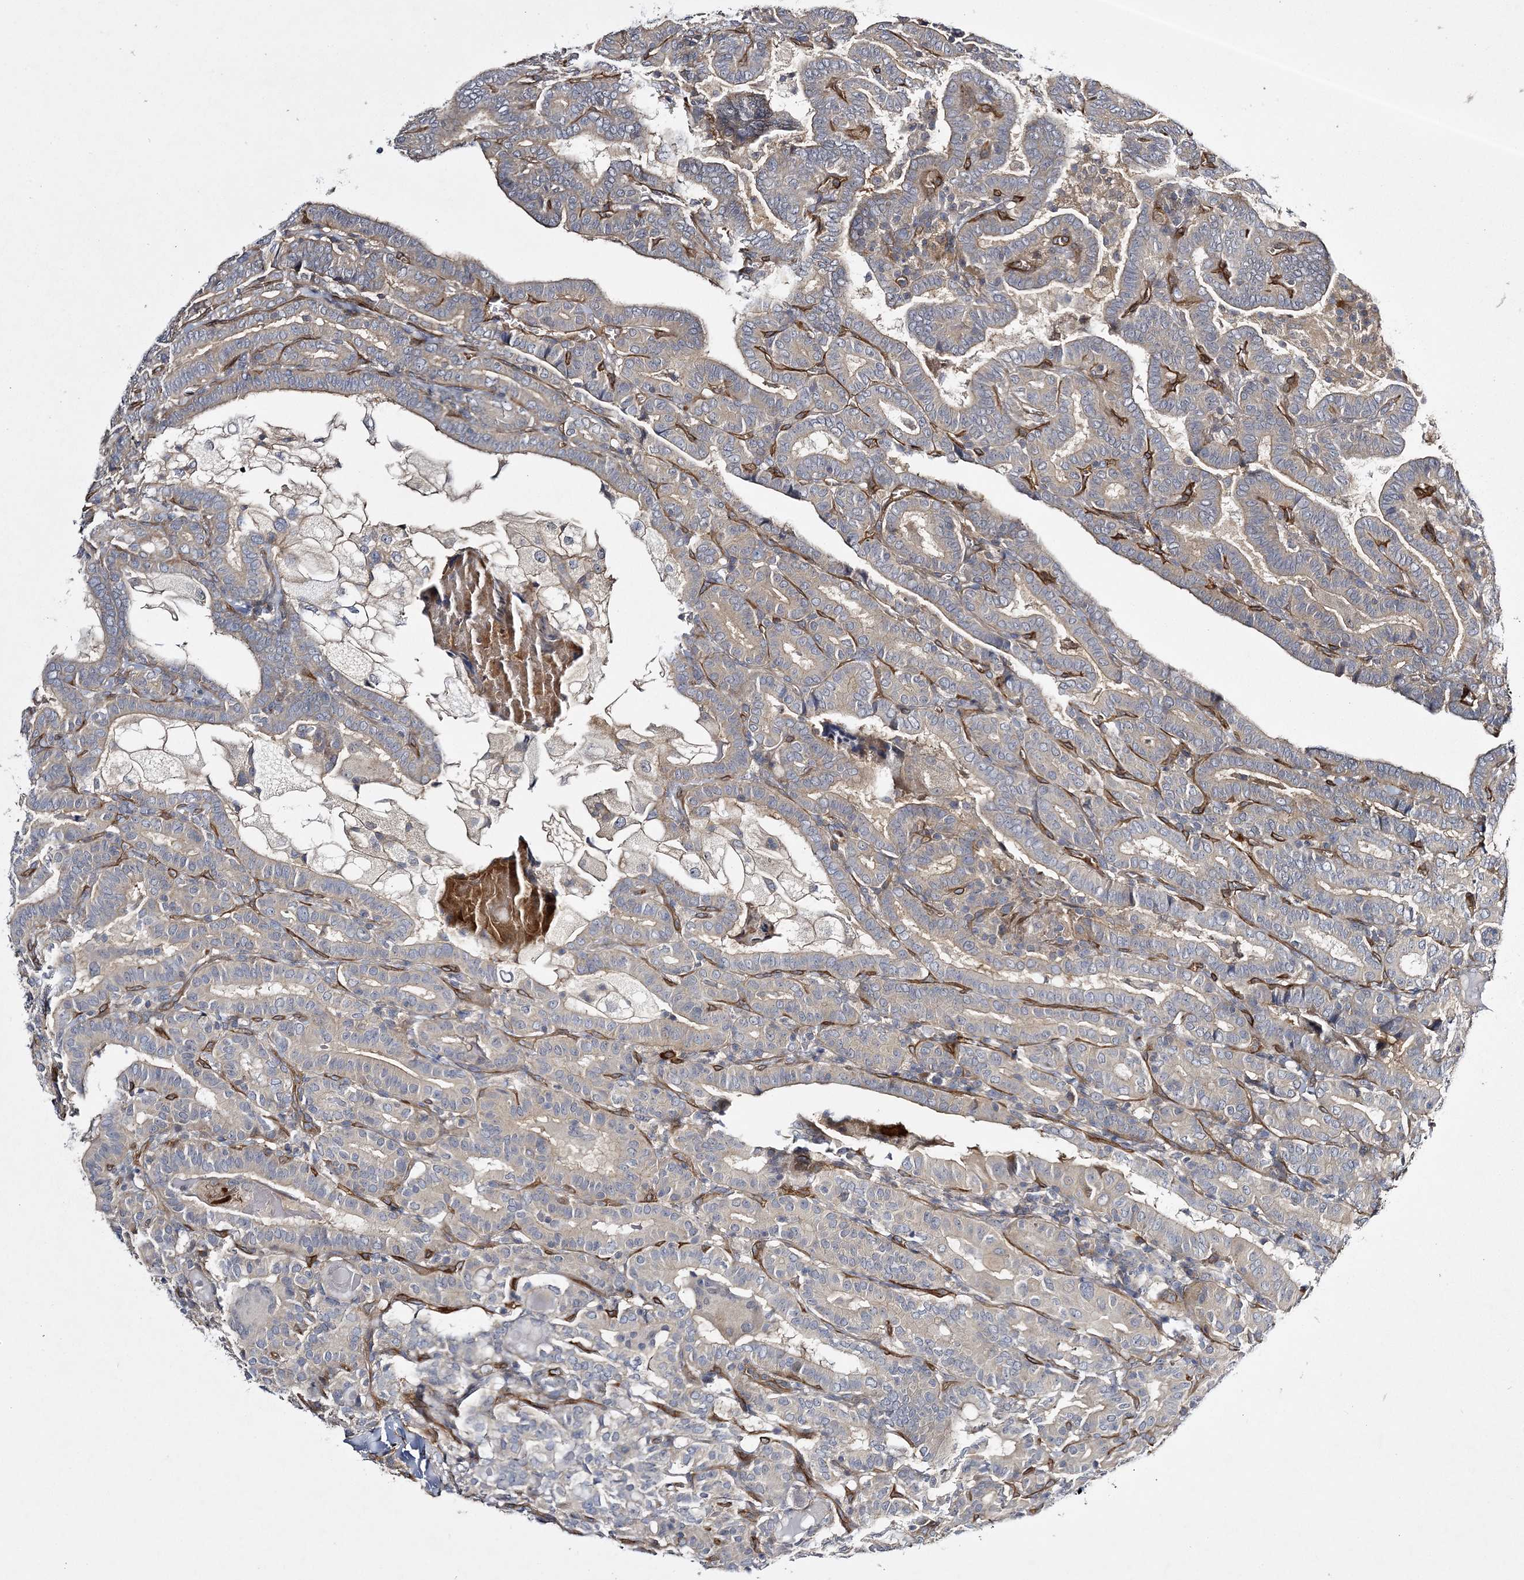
{"staining": {"intensity": "weak", "quantity": "<25%", "location": "cytoplasmic/membranous"}, "tissue": "thyroid cancer", "cell_type": "Tumor cells", "image_type": "cancer", "snomed": [{"axis": "morphology", "description": "Papillary adenocarcinoma, NOS"}, {"axis": "topography", "description": "Thyroid gland"}], "caption": "The photomicrograph shows no staining of tumor cells in thyroid cancer.", "gene": "CALN1", "patient": {"sex": "female", "age": 72}}